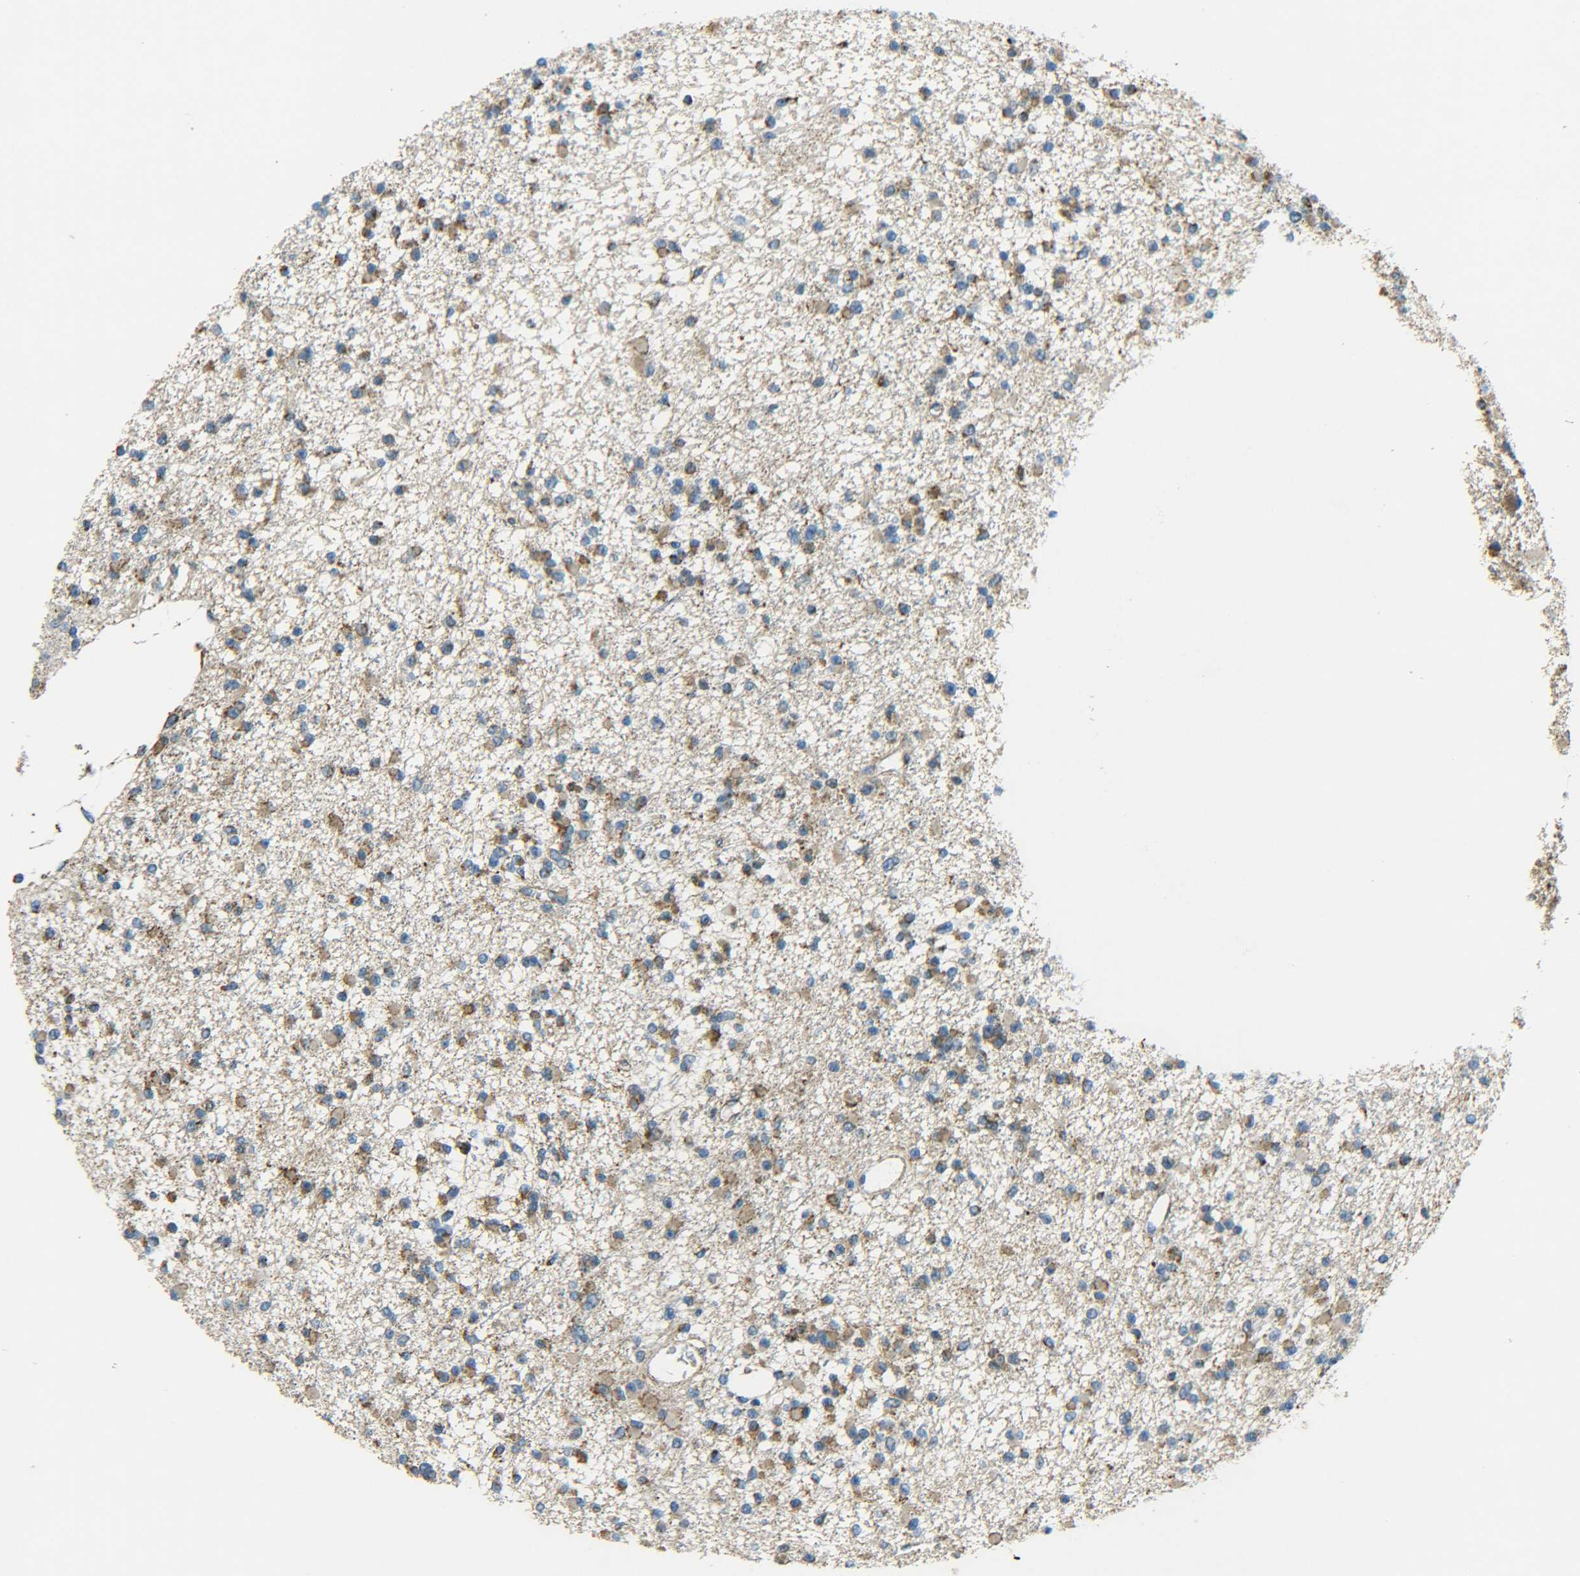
{"staining": {"intensity": "moderate", "quantity": ">75%", "location": "cytoplasmic/membranous"}, "tissue": "glioma", "cell_type": "Tumor cells", "image_type": "cancer", "snomed": [{"axis": "morphology", "description": "Glioma, malignant, Low grade"}, {"axis": "topography", "description": "Brain"}], "caption": "Malignant glioma (low-grade) stained with a protein marker exhibits moderate staining in tumor cells.", "gene": "CYB5R1", "patient": {"sex": "female", "age": 22}}